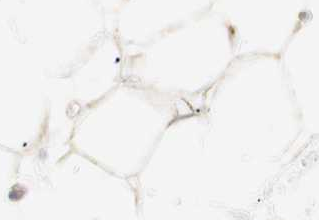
{"staining": {"intensity": "moderate", "quantity": ">75%", "location": "cytoplasmic/membranous"}, "tissue": "adipose tissue", "cell_type": "Adipocytes", "image_type": "normal", "snomed": [{"axis": "morphology", "description": "Normal tissue, NOS"}, {"axis": "topography", "description": "Soft tissue"}], "caption": "The photomicrograph displays staining of normal adipose tissue, revealing moderate cytoplasmic/membranous protein staining (brown color) within adipocytes. (brown staining indicates protein expression, while blue staining denotes nuclei).", "gene": "LETM1", "patient": {"sex": "male", "age": 72}}